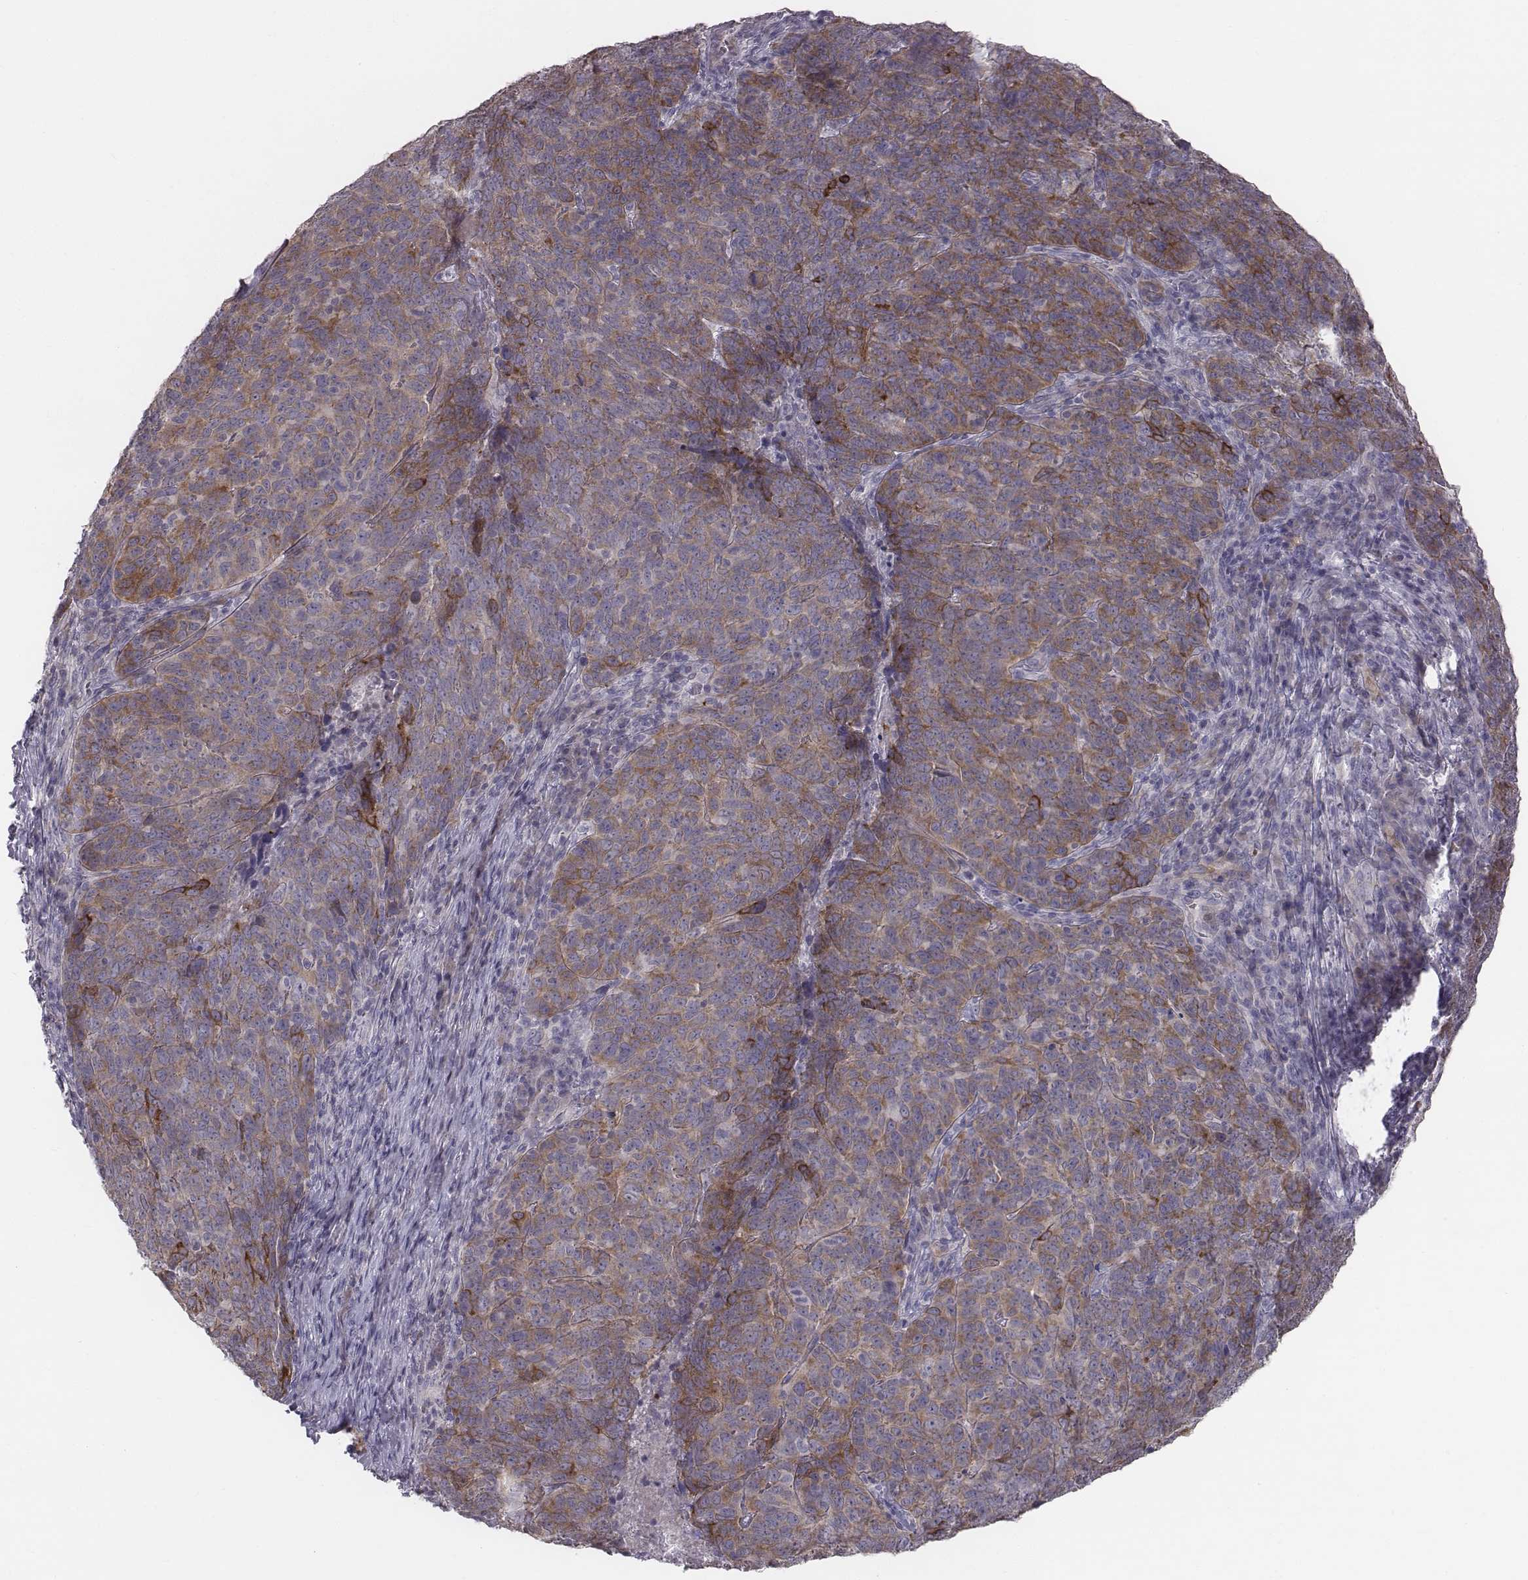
{"staining": {"intensity": "moderate", "quantity": ">75%", "location": "cytoplasmic/membranous"}, "tissue": "skin cancer", "cell_type": "Tumor cells", "image_type": "cancer", "snomed": [{"axis": "morphology", "description": "Squamous cell carcinoma, NOS"}, {"axis": "topography", "description": "Skin"}, {"axis": "topography", "description": "Anal"}], "caption": "Skin cancer stained with immunohistochemistry demonstrates moderate cytoplasmic/membranous staining in about >75% of tumor cells. (DAB (3,3'-diaminobenzidine) IHC, brown staining for protein, blue staining for nuclei).", "gene": "PRKCZ", "patient": {"sex": "female", "age": 51}}